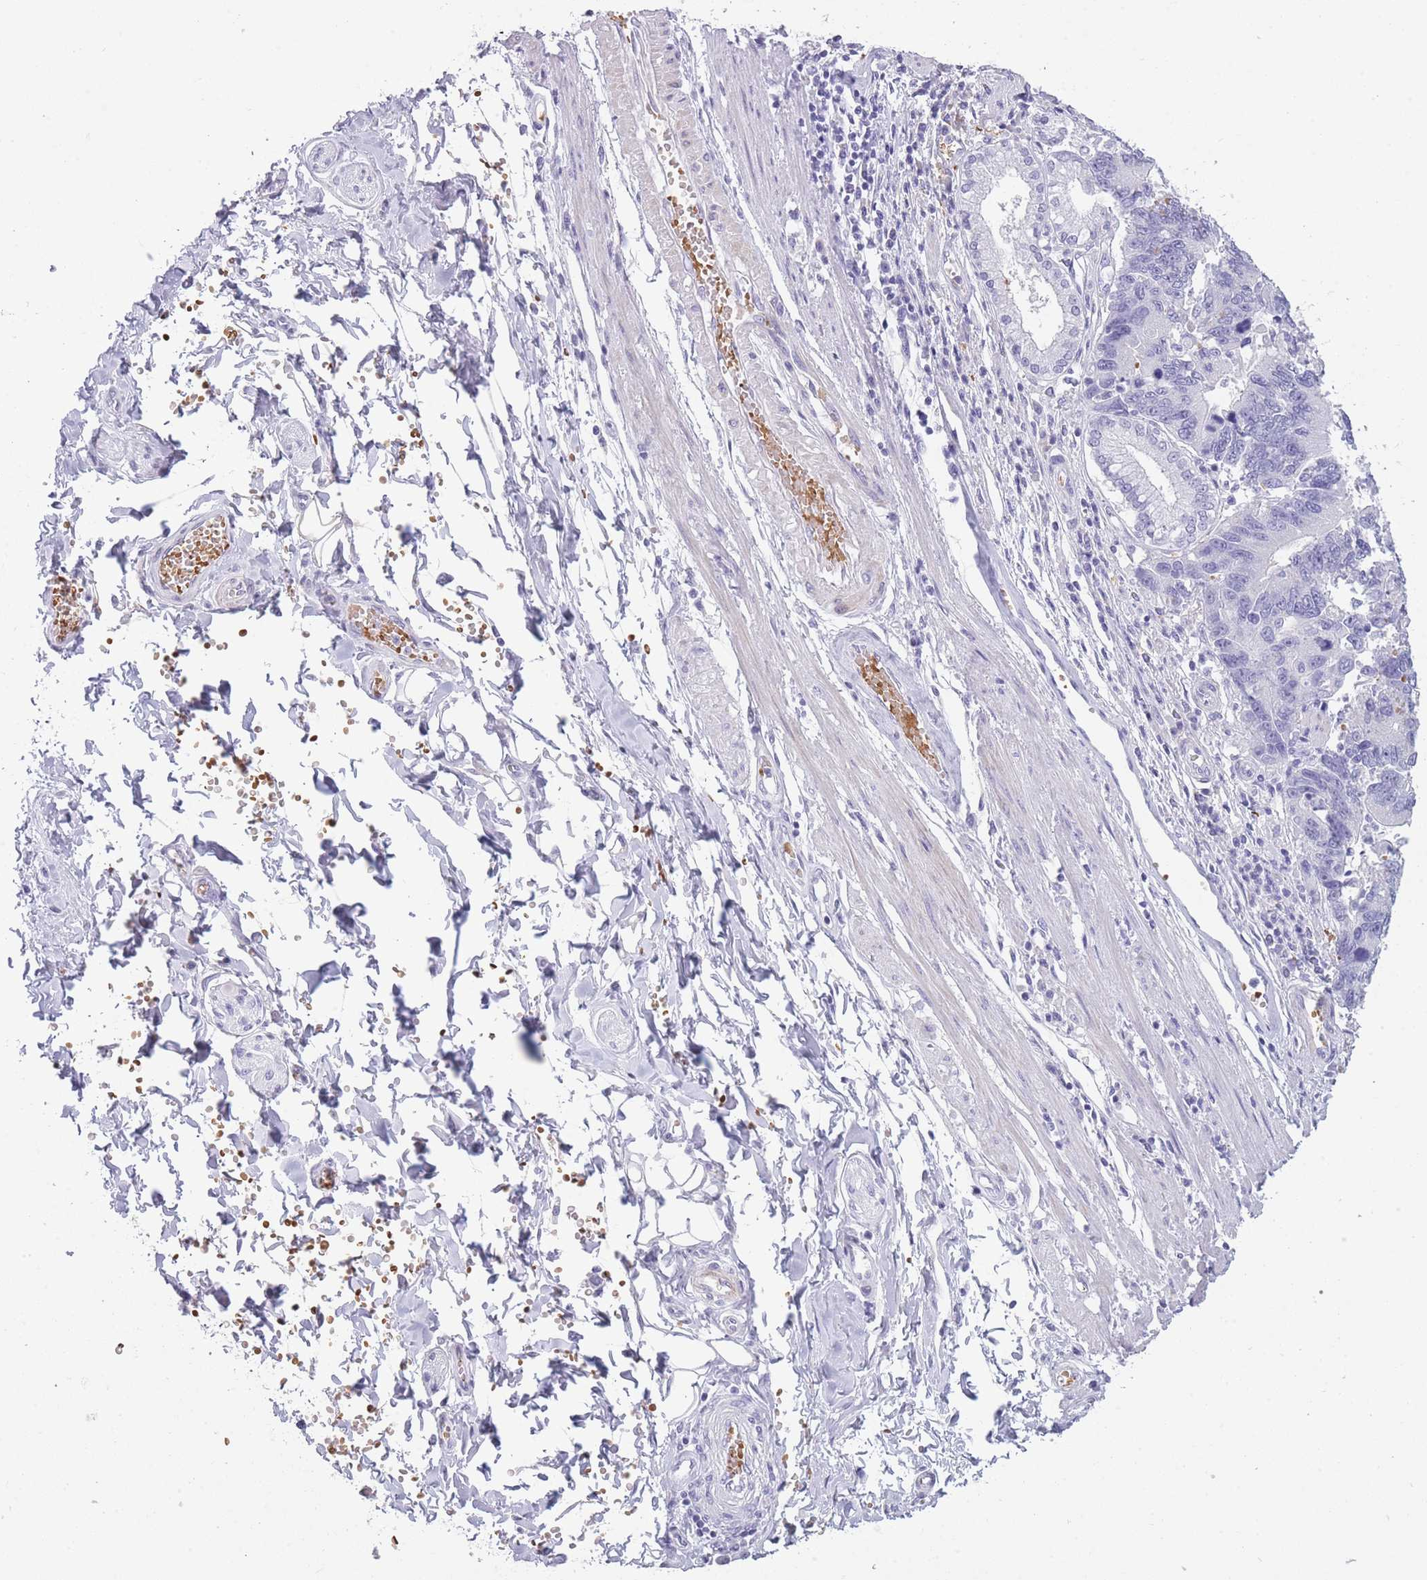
{"staining": {"intensity": "negative", "quantity": "none", "location": "none"}, "tissue": "stomach cancer", "cell_type": "Tumor cells", "image_type": "cancer", "snomed": [{"axis": "morphology", "description": "Adenocarcinoma, NOS"}, {"axis": "topography", "description": "Stomach"}], "caption": "Tumor cells show no significant positivity in stomach adenocarcinoma.", "gene": "OR7C1", "patient": {"sex": "male", "age": 59}}